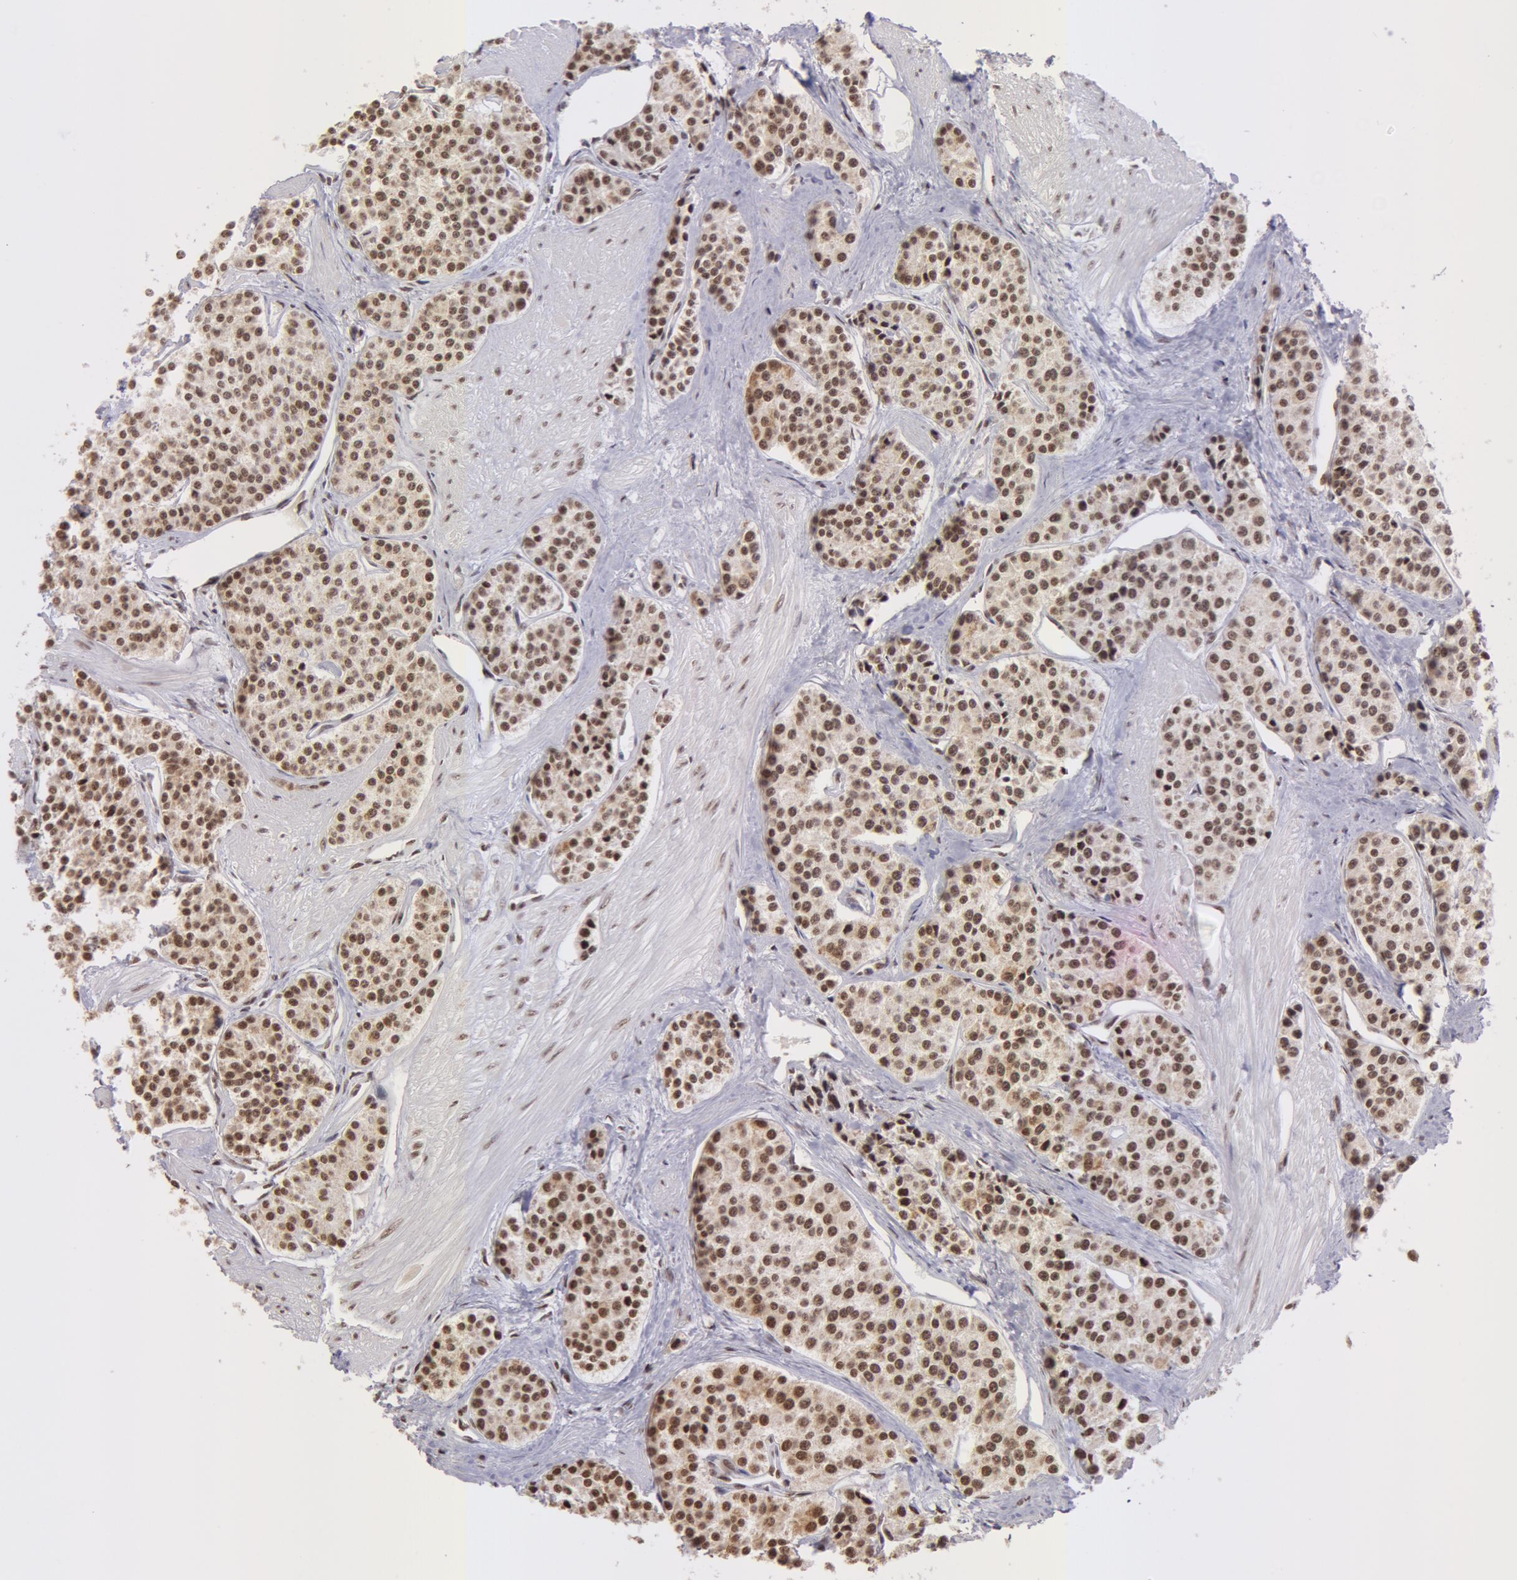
{"staining": {"intensity": "moderate", "quantity": ">75%", "location": "cytoplasmic/membranous,nuclear"}, "tissue": "carcinoid", "cell_type": "Tumor cells", "image_type": "cancer", "snomed": [{"axis": "morphology", "description": "Carcinoid, malignant, NOS"}, {"axis": "topography", "description": "Stomach"}], "caption": "Immunohistochemical staining of carcinoid reveals medium levels of moderate cytoplasmic/membranous and nuclear expression in about >75% of tumor cells. The protein is shown in brown color, while the nuclei are stained blue.", "gene": "VRTN", "patient": {"sex": "female", "age": 76}}